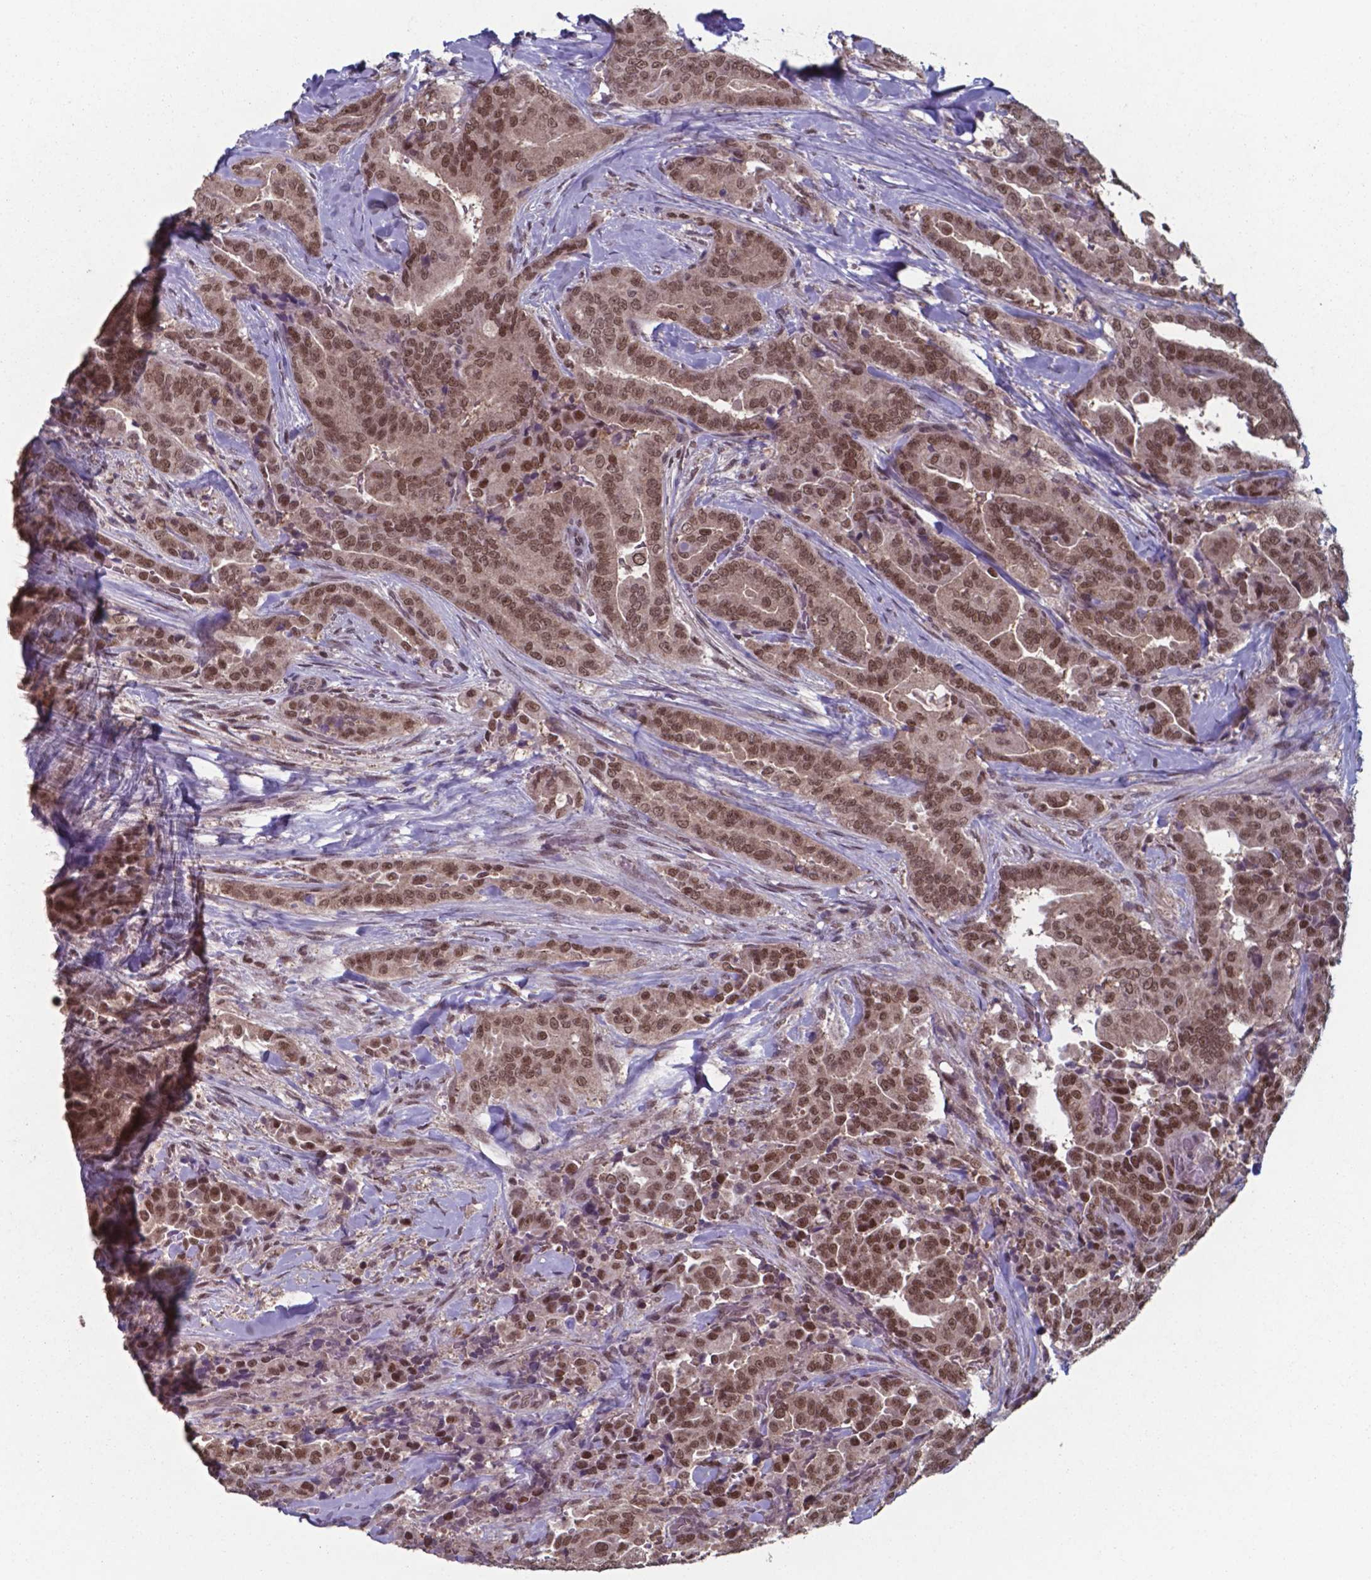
{"staining": {"intensity": "moderate", "quantity": ">75%", "location": "nuclear"}, "tissue": "thyroid cancer", "cell_type": "Tumor cells", "image_type": "cancer", "snomed": [{"axis": "morphology", "description": "Papillary adenocarcinoma, NOS"}, {"axis": "topography", "description": "Thyroid gland"}], "caption": "A brown stain highlights moderate nuclear expression of a protein in papillary adenocarcinoma (thyroid) tumor cells.", "gene": "UBA1", "patient": {"sex": "male", "age": 61}}